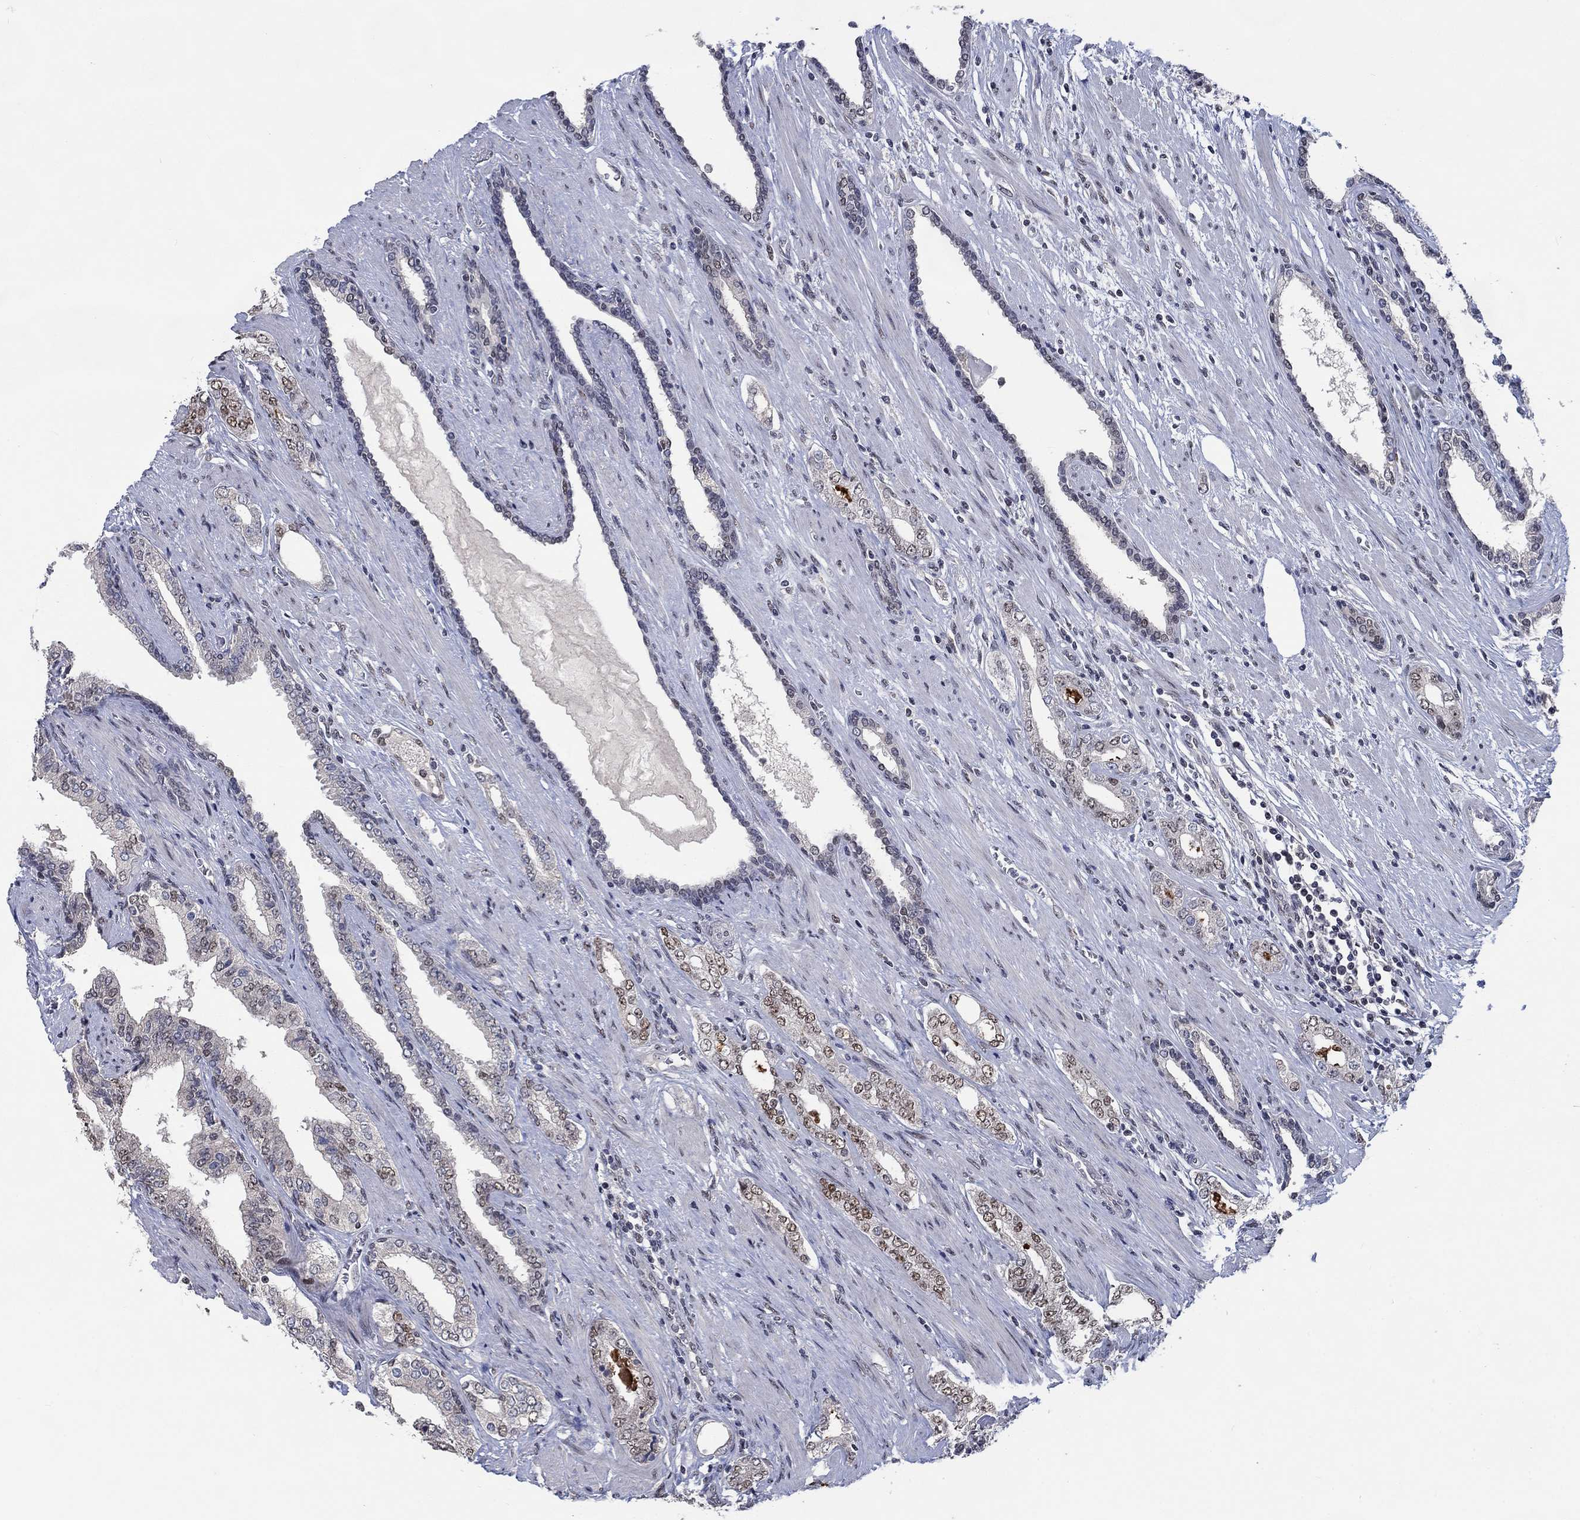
{"staining": {"intensity": "strong", "quantity": "25%-75%", "location": "nuclear"}, "tissue": "prostate cancer", "cell_type": "Tumor cells", "image_type": "cancer", "snomed": [{"axis": "morphology", "description": "Adenocarcinoma, Low grade"}, {"axis": "topography", "description": "Prostate and seminal vesicle, NOS"}], "caption": "Tumor cells display high levels of strong nuclear positivity in about 25%-75% of cells in adenocarcinoma (low-grade) (prostate).", "gene": "HTN1", "patient": {"sex": "male", "age": 61}}